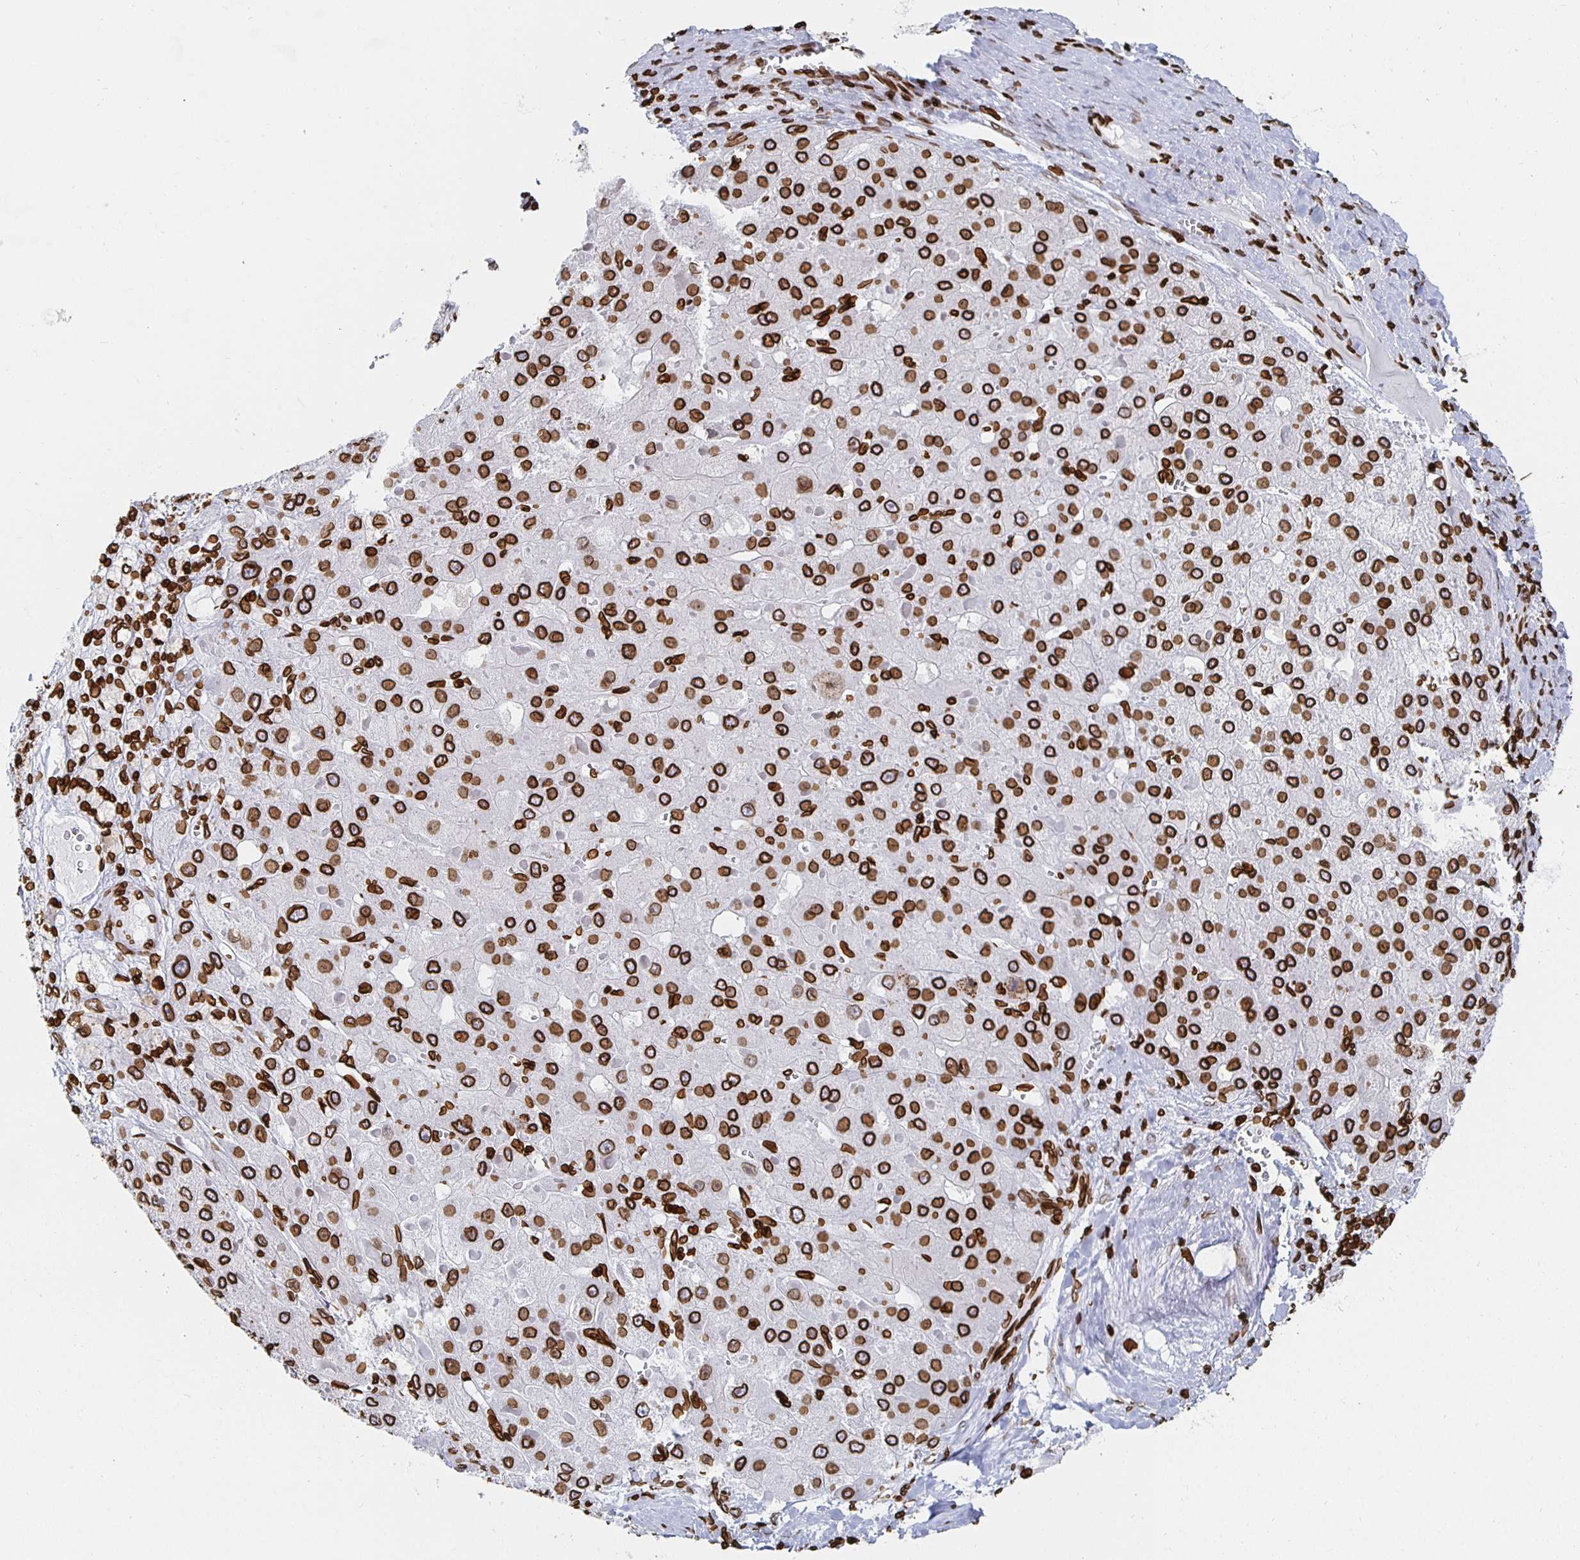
{"staining": {"intensity": "strong", "quantity": ">75%", "location": "cytoplasmic/membranous,nuclear"}, "tissue": "liver cancer", "cell_type": "Tumor cells", "image_type": "cancer", "snomed": [{"axis": "morphology", "description": "Carcinoma, Hepatocellular, NOS"}, {"axis": "topography", "description": "Liver"}], "caption": "Immunohistochemistry micrograph of neoplastic tissue: human liver cancer stained using IHC demonstrates high levels of strong protein expression localized specifically in the cytoplasmic/membranous and nuclear of tumor cells, appearing as a cytoplasmic/membranous and nuclear brown color.", "gene": "LMNB1", "patient": {"sex": "female", "age": 73}}